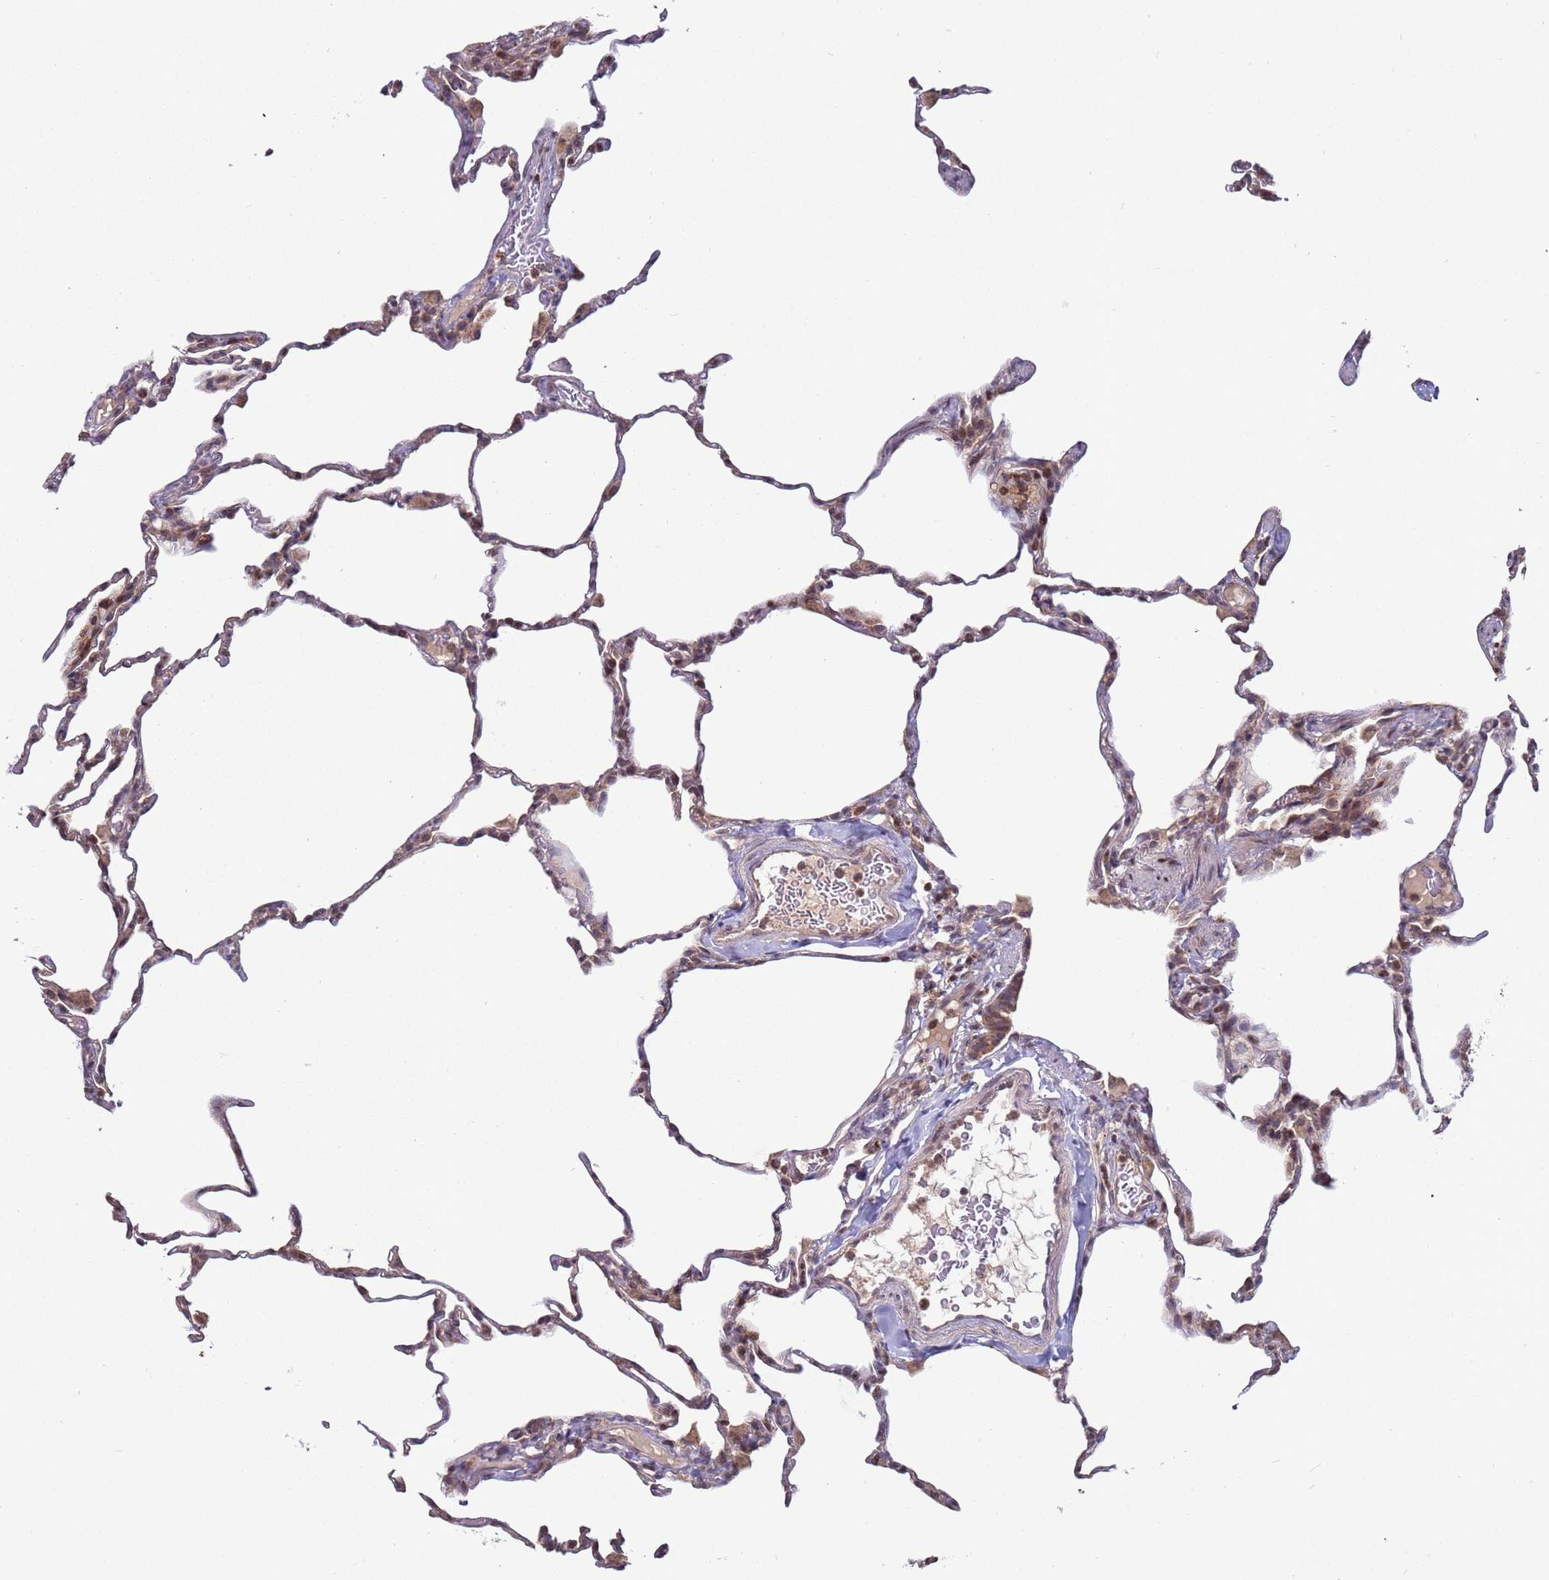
{"staining": {"intensity": "weak", "quantity": "25%-75%", "location": "cytoplasmic/membranous"}, "tissue": "lung", "cell_type": "Alveolar cells", "image_type": "normal", "snomed": [{"axis": "morphology", "description": "Normal tissue, NOS"}, {"axis": "topography", "description": "Lung"}], "caption": "Weak cytoplasmic/membranous protein positivity is identified in approximately 25%-75% of alveolar cells in lung. (brown staining indicates protein expression, while blue staining denotes nuclei).", "gene": "RCOR2", "patient": {"sex": "male", "age": 20}}